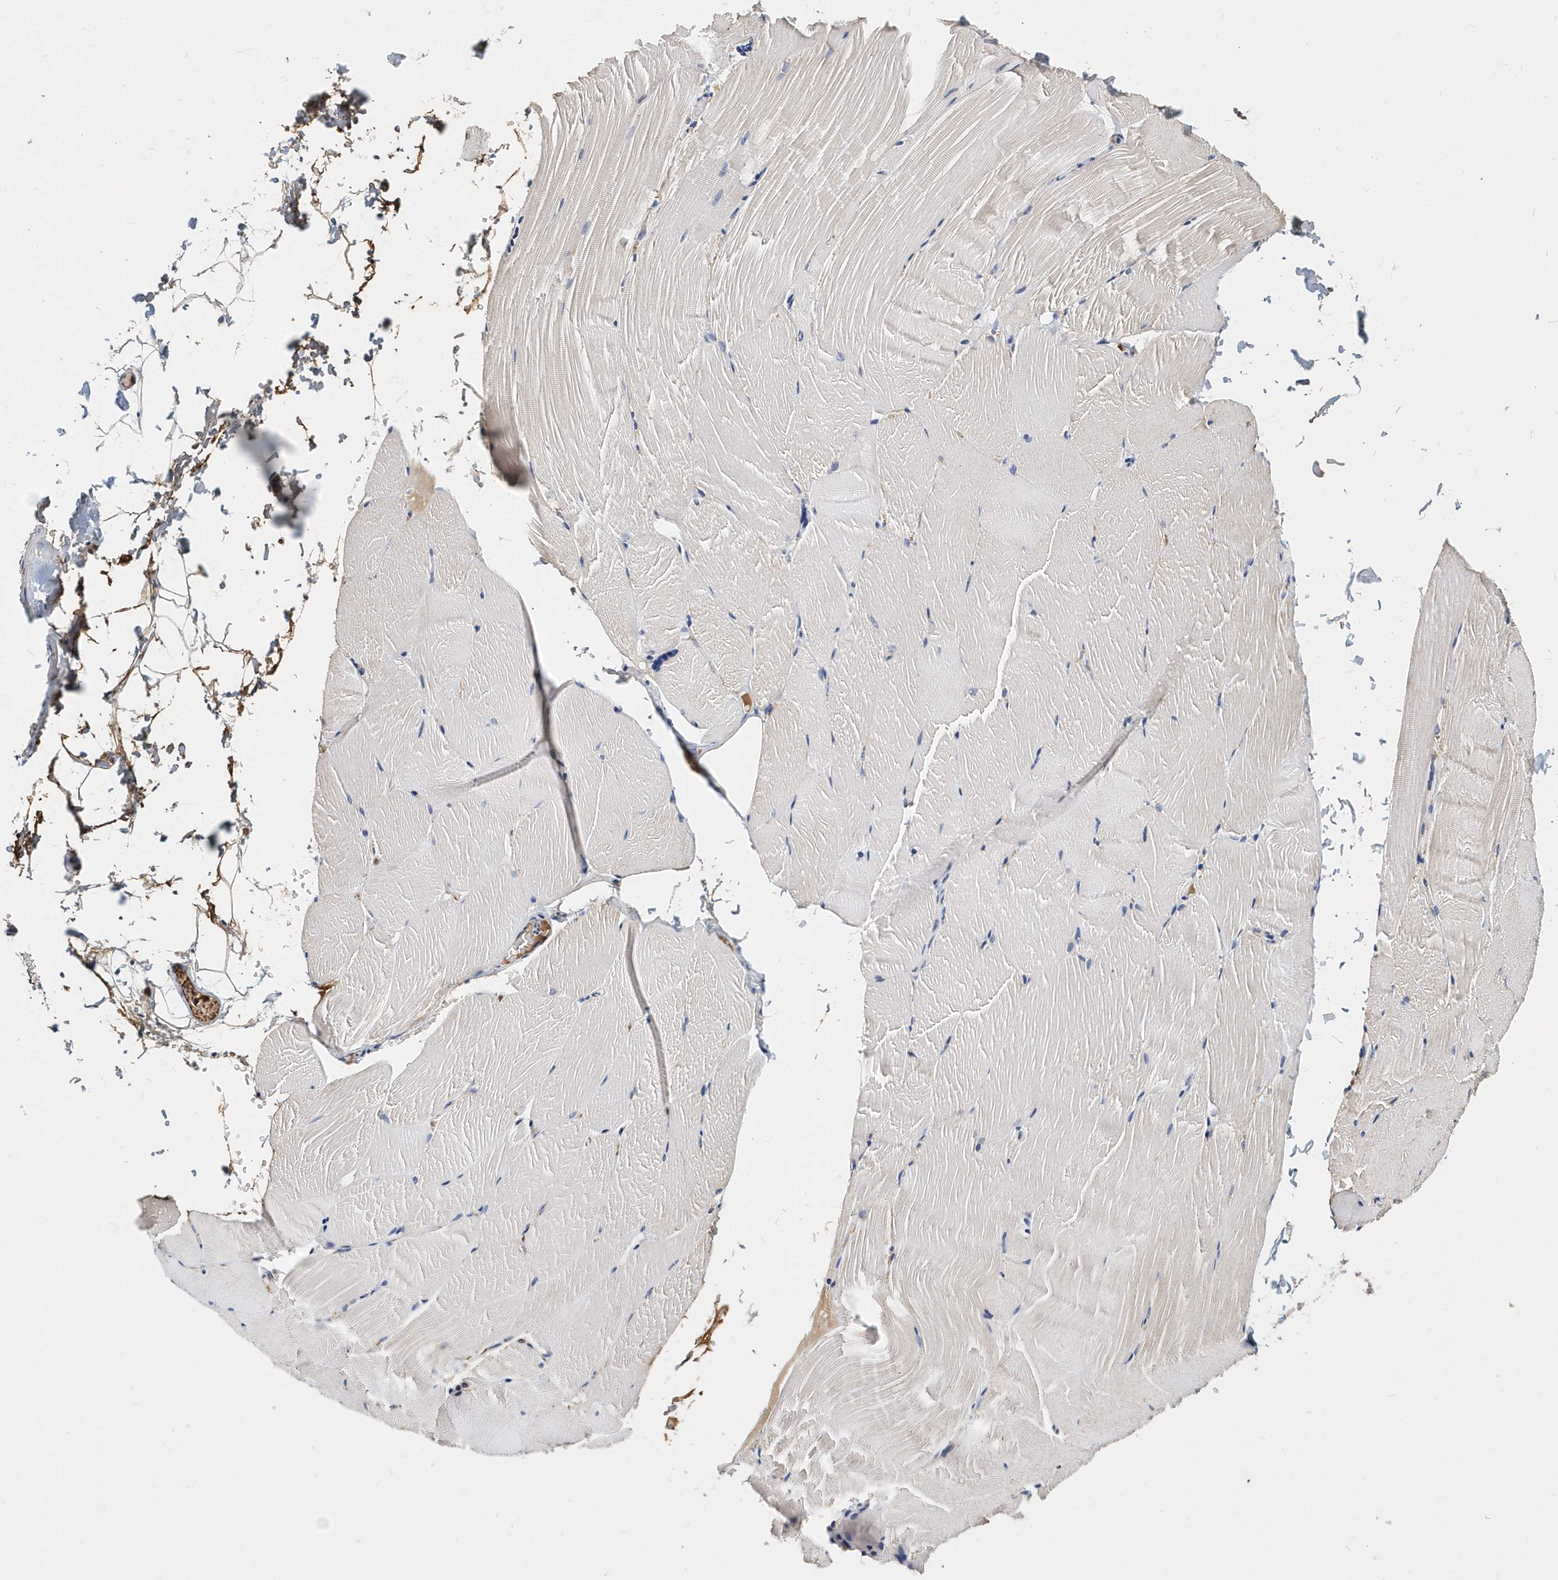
{"staining": {"intensity": "negative", "quantity": "none", "location": "none"}, "tissue": "skeletal muscle", "cell_type": "Myocytes", "image_type": "normal", "snomed": [{"axis": "morphology", "description": "Normal tissue, NOS"}, {"axis": "topography", "description": "Skeletal muscle"}, {"axis": "topography", "description": "Parathyroid gland"}], "caption": "Immunohistochemistry micrograph of unremarkable skeletal muscle: human skeletal muscle stained with DAB exhibits no significant protein staining in myocytes.", "gene": "ITGA2B", "patient": {"sex": "female", "age": 37}}